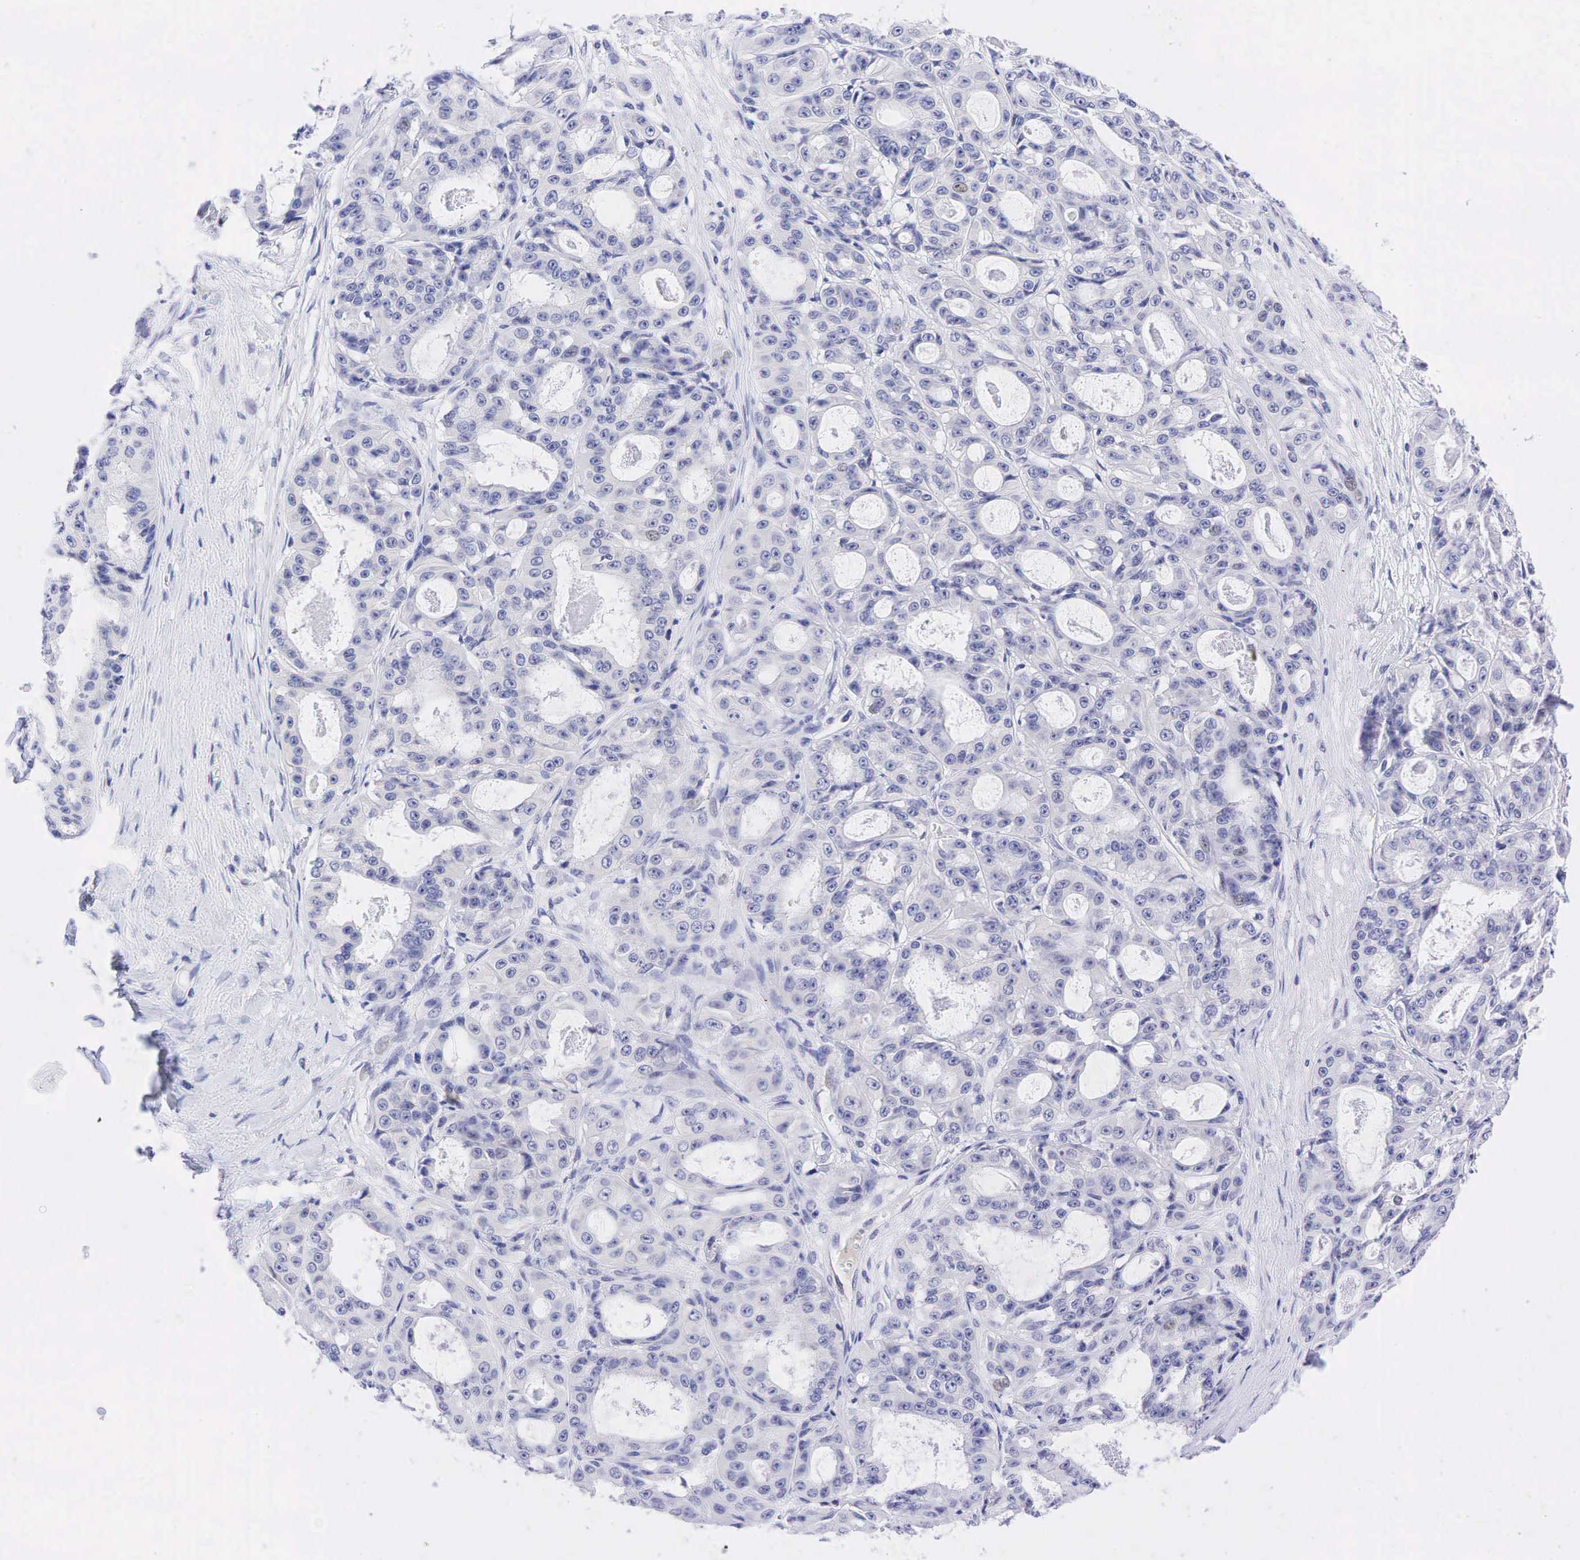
{"staining": {"intensity": "negative", "quantity": "none", "location": "none"}, "tissue": "ovarian cancer", "cell_type": "Tumor cells", "image_type": "cancer", "snomed": [{"axis": "morphology", "description": "Carcinoma, endometroid"}, {"axis": "topography", "description": "Ovary"}], "caption": "Ovarian endometroid carcinoma was stained to show a protein in brown. There is no significant positivity in tumor cells. (Brightfield microscopy of DAB IHC at high magnification).", "gene": "AR", "patient": {"sex": "female", "age": 61}}